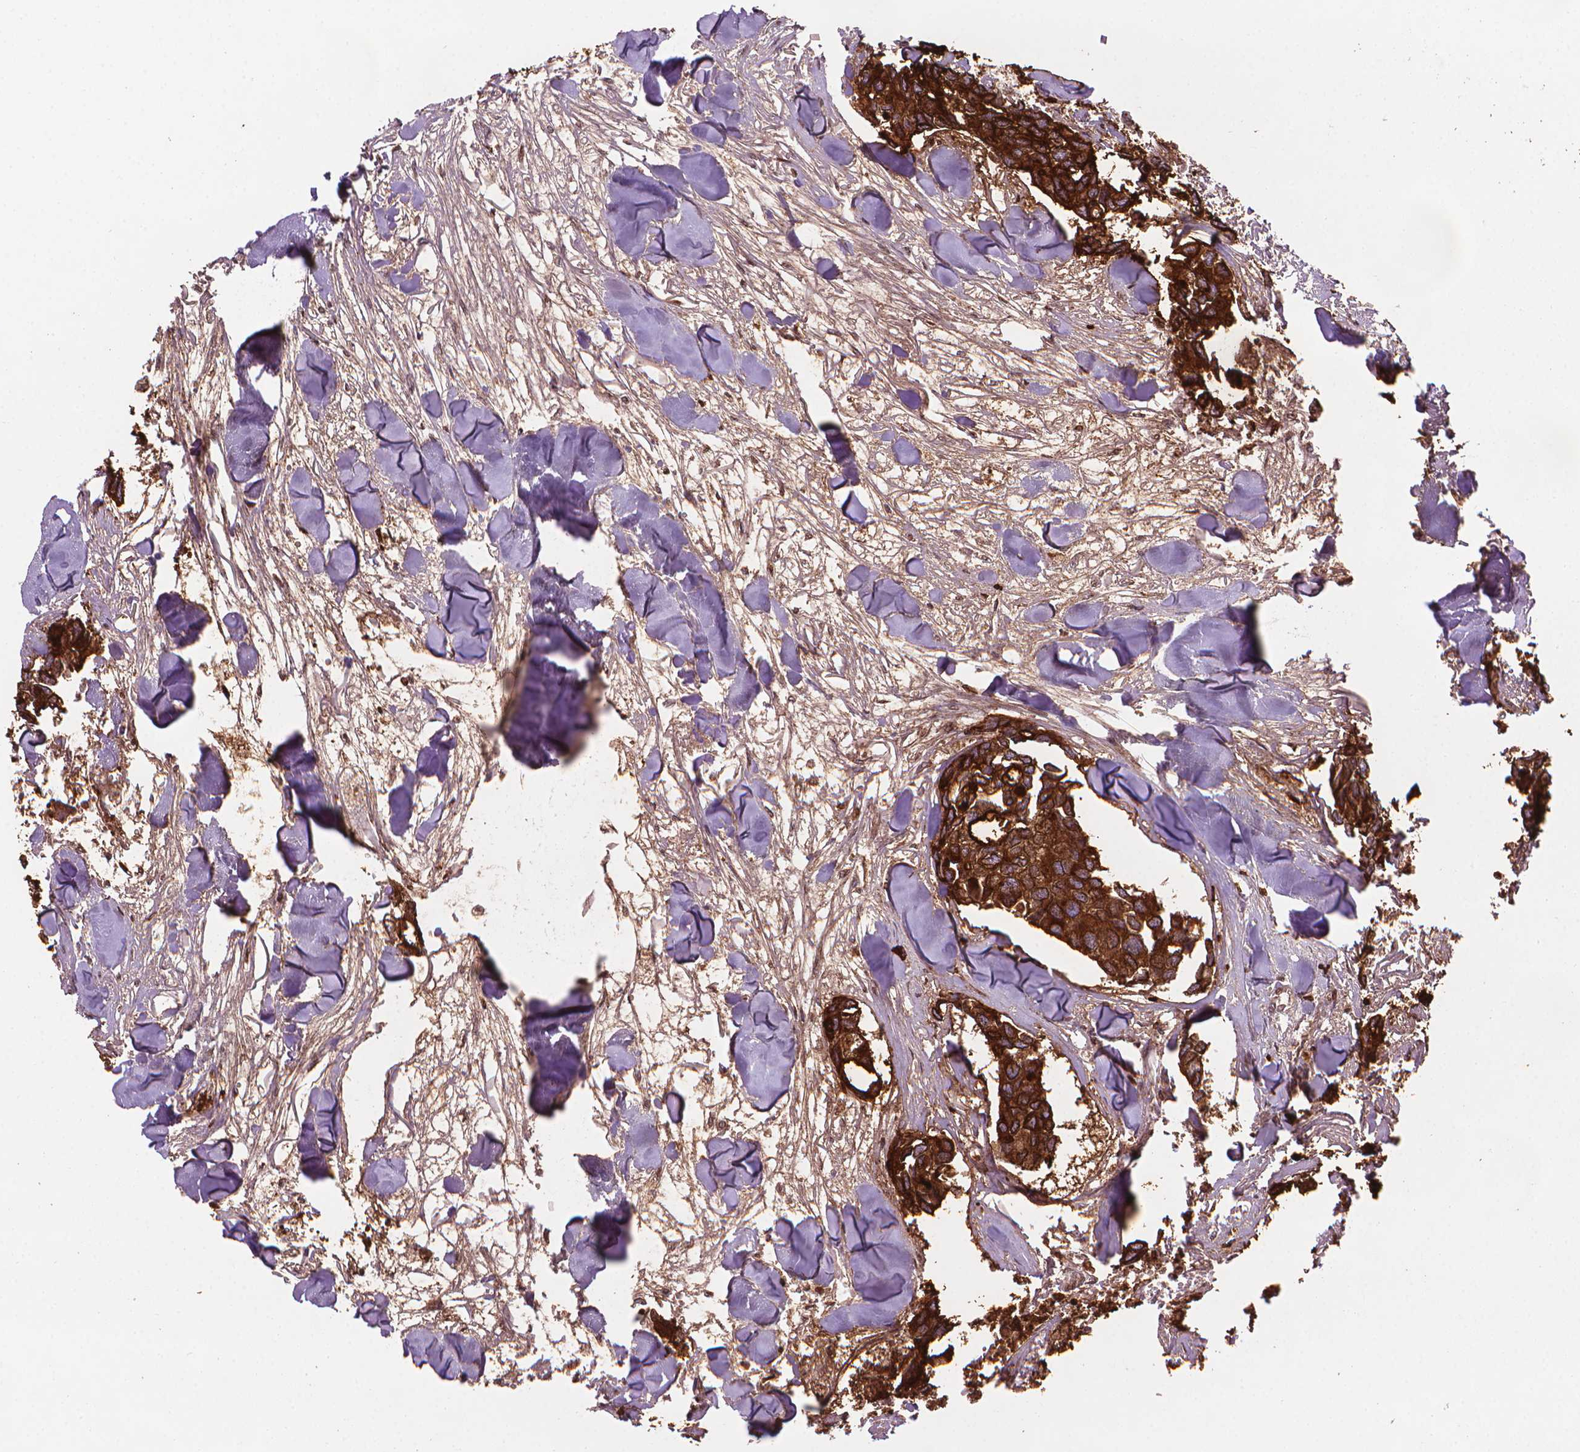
{"staining": {"intensity": "strong", "quantity": ">75%", "location": "cytoplasmic/membranous"}, "tissue": "breast cancer", "cell_type": "Tumor cells", "image_type": "cancer", "snomed": [{"axis": "morphology", "description": "Duct carcinoma"}, {"axis": "topography", "description": "Breast"}], "caption": "Protein staining reveals strong cytoplasmic/membranous positivity in approximately >75% of tumor cells in breast cancer (invasive ductal carcinoma).", "gene": "MUC1", "patient": {"sex": "female", "age": 83}}